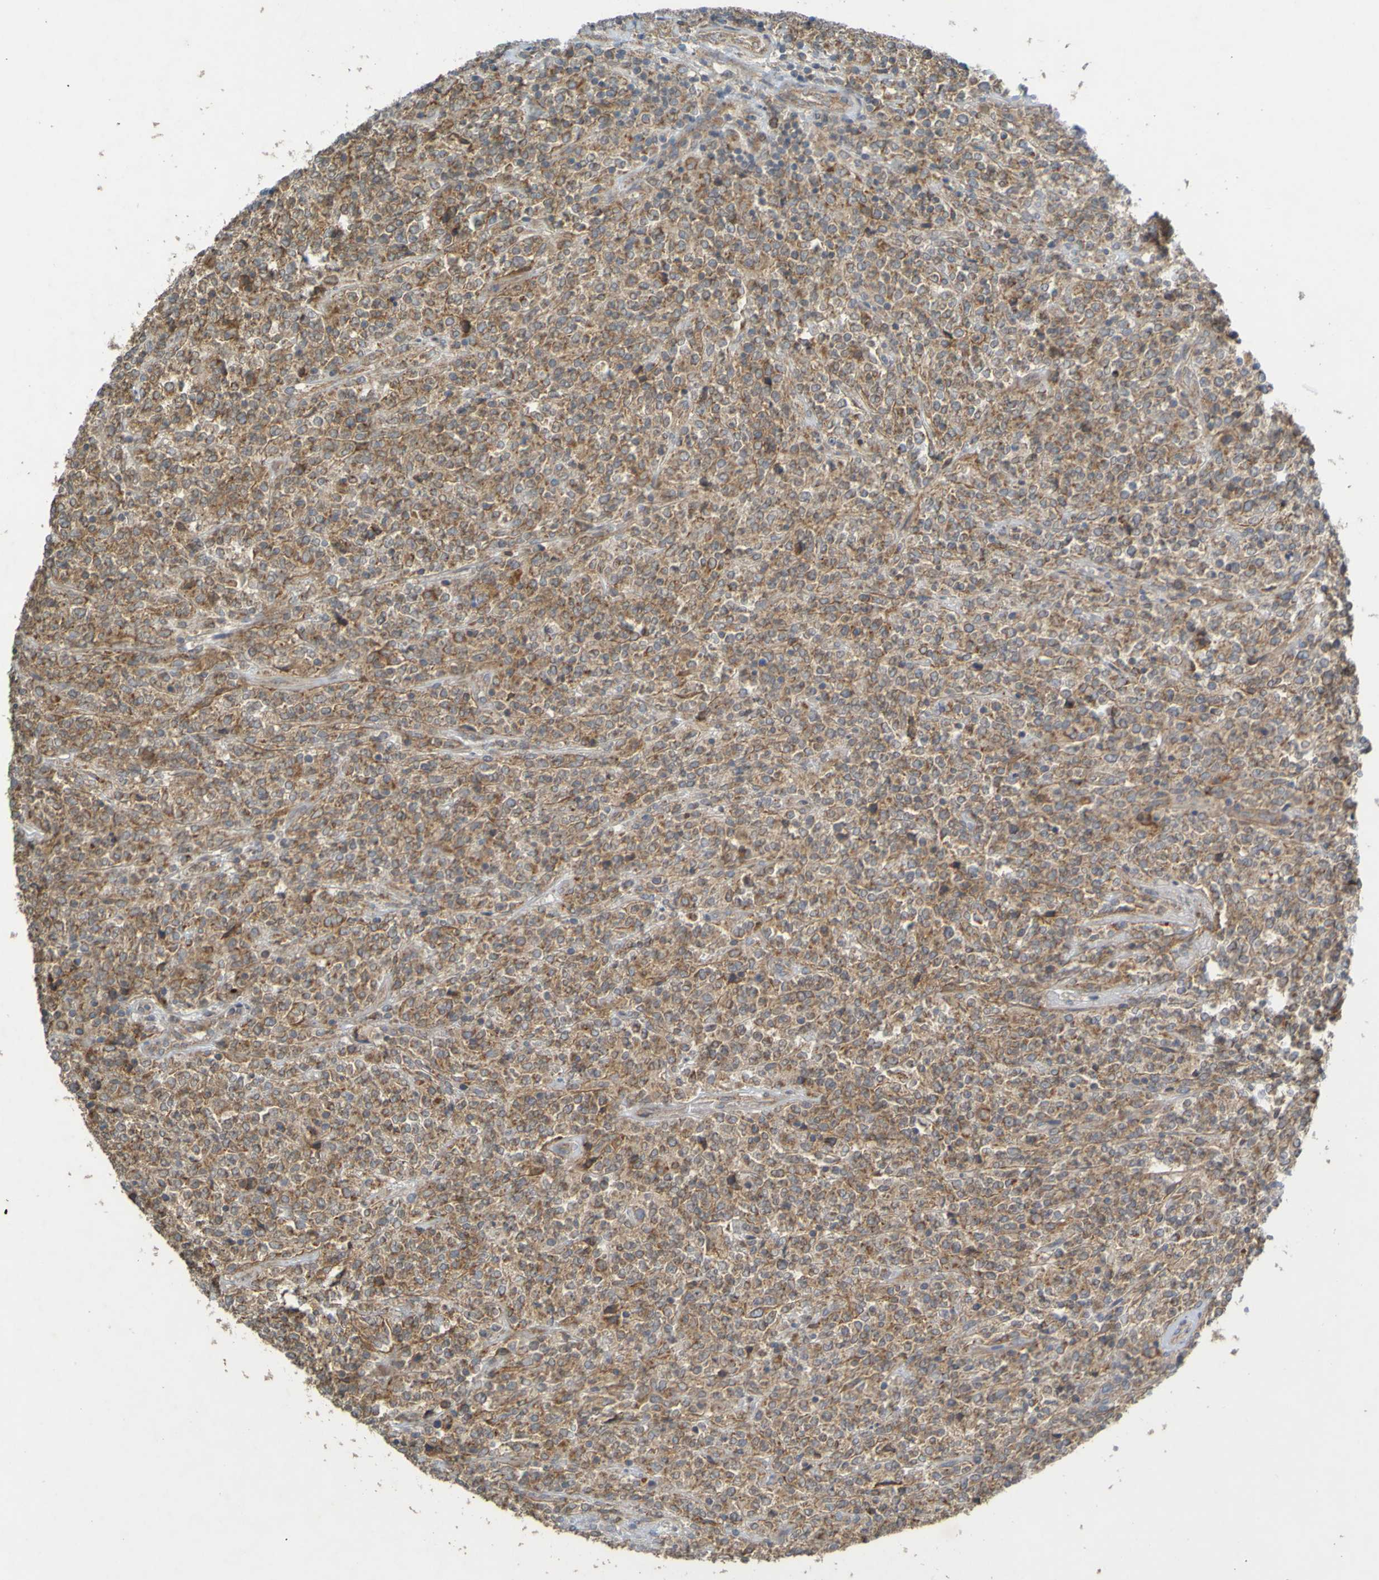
{"staining": {"intensity": "moderate", "quantity": ">75%", "location": "cytoplasmic/membranous"}, "tissue": "lymphoma", "cell_type": "Tumor cells", "image_type": "cancer", "snomed": [{"axis": "morphology", "description": "Malignant lymphoma, non-Hodgkin's type, High grade"}, {"axis": "topography", "description": "Soft tissue"}], "caption": "This photomicrograph demonstrates IHC staining of high-grade malignant lymphoma, non-Hodgkin's type, with medium moderate cytoplasmic/membranous expression in about >75% of tumor cells.", "gene": "B3GAT2", "patient": {"sex": "male", "age": 18}}